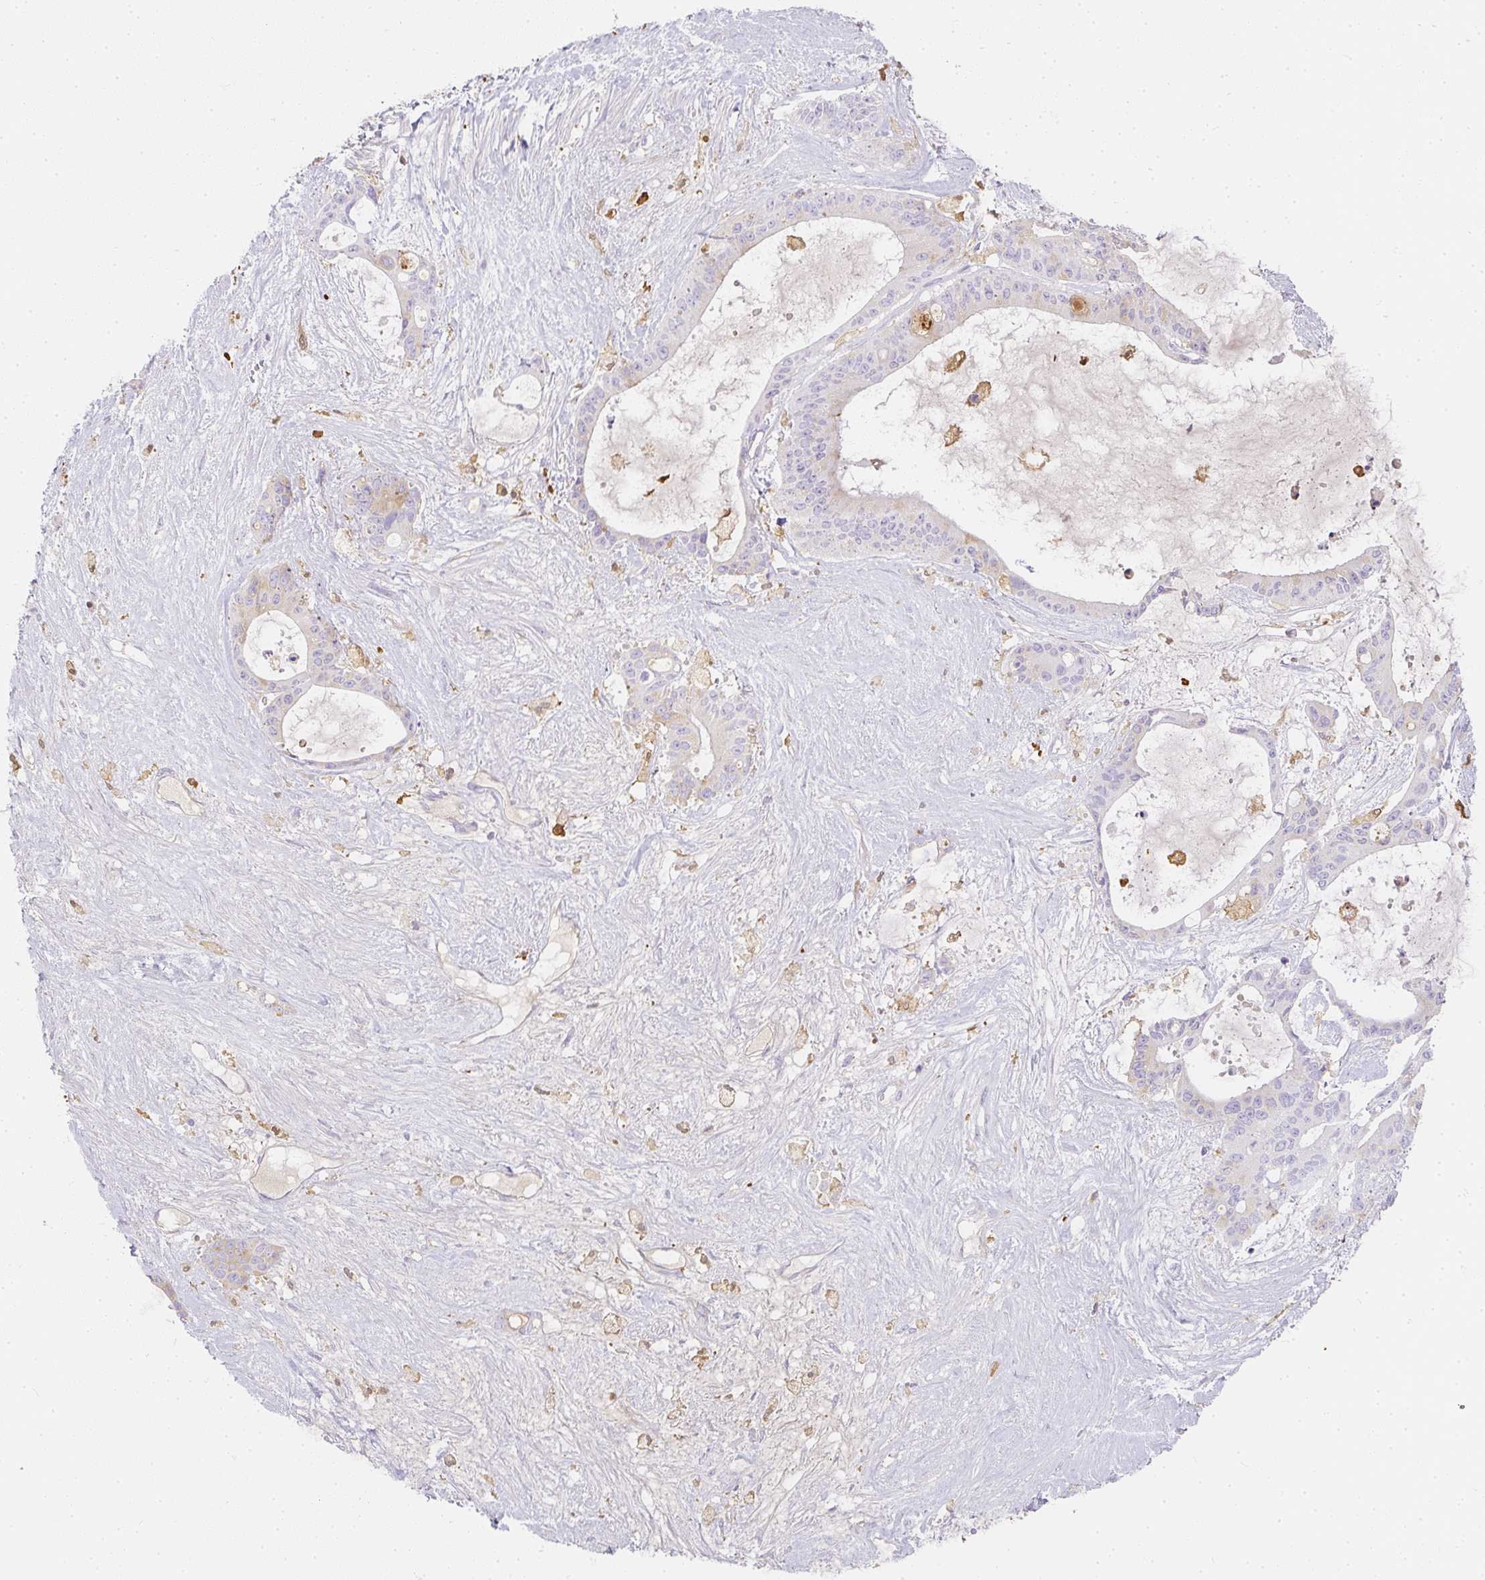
{"staining": {"intensity": "negative", "quantity": "none", "location": "none"}, "tissue": "liver cancer", "cell_type": "Tumor cells", "image_type": "cancer", "snomed": [{"axis": "morphology", "description": "Normal tissue, NOS"}, {"axis": "morphology", "description": "Cholangiocarcinoma"}, {"axis": "topography", "description": "Liver"}, {"axis": "topography", "description": "Peripheral nerve tissue"}], "caption": "Immunohistochemistry of liver cancer (cholangiocarcinoma) reveals no staining in tumor cells. The staining is performed using DAB (3,3'-diaminobenzidine) brown chromogen with nuclei counter-stained in using hematoxylin.", "gene": "HK3", "patient": {"sex": "female", "age": 73}}